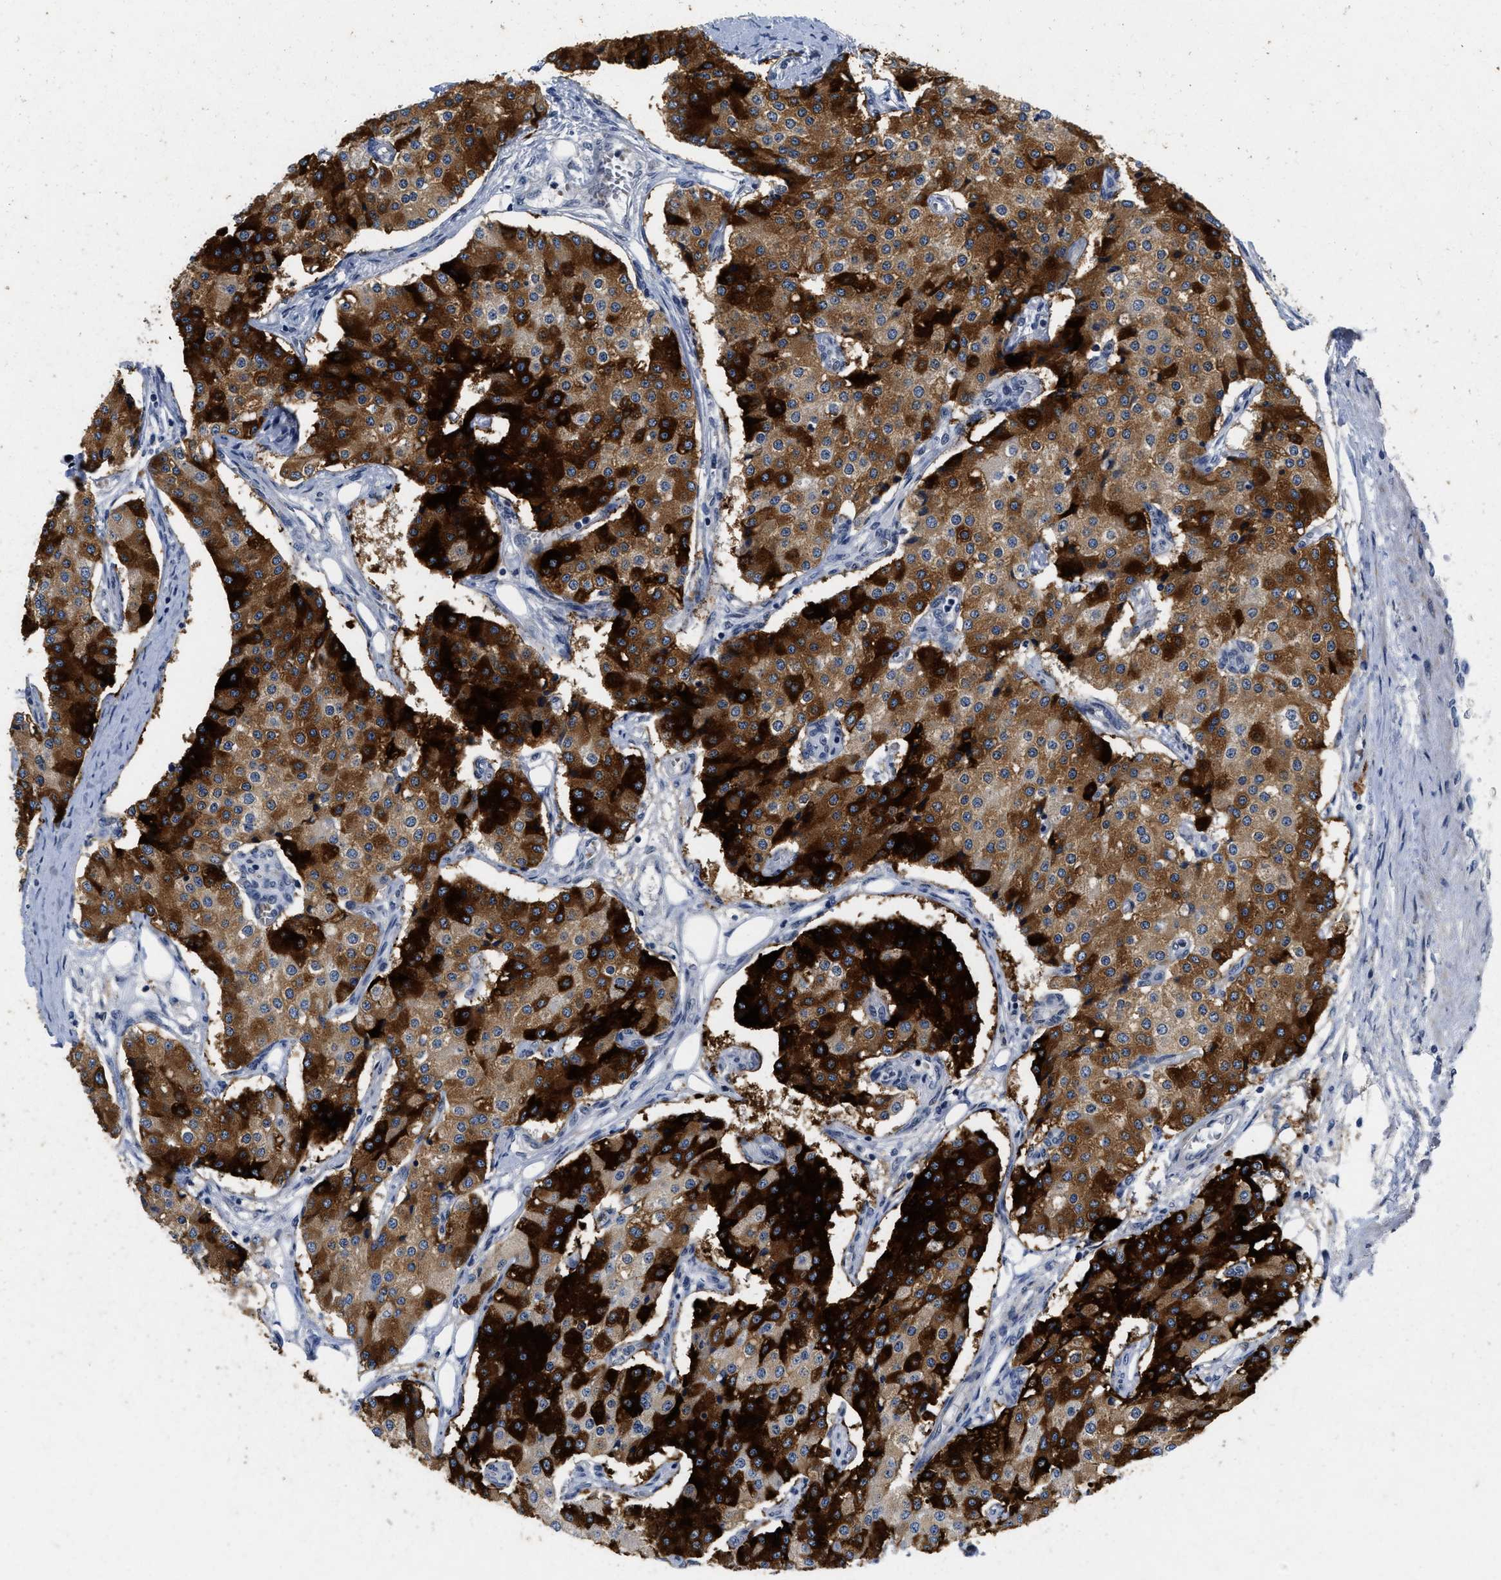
{"staining": {"intensity": "strong", "quantity": ">75%", "location": "cytoplasmic/membranous"}, "tissue": "carcinoid", "cell_type": "Tumor cells", "image_type": "cancer", "snomed": [{"axis": "morphology", "description": "Carcinoid, malignant, NOS"}, {"axis": "topography", "description": "Colon"}], "caption": "Immunohistochemistry micrograph of neoplastic tissue: human malignant carcinoid stained using IHC exhibits high levels of strong protein expression localized specifically in the cytoplasmic/membranous of tumor cells, appearing as a cytoplasmic/membranous brown color.", "gene": "VIP", "patient": {"sex": "female", "age": 52}}